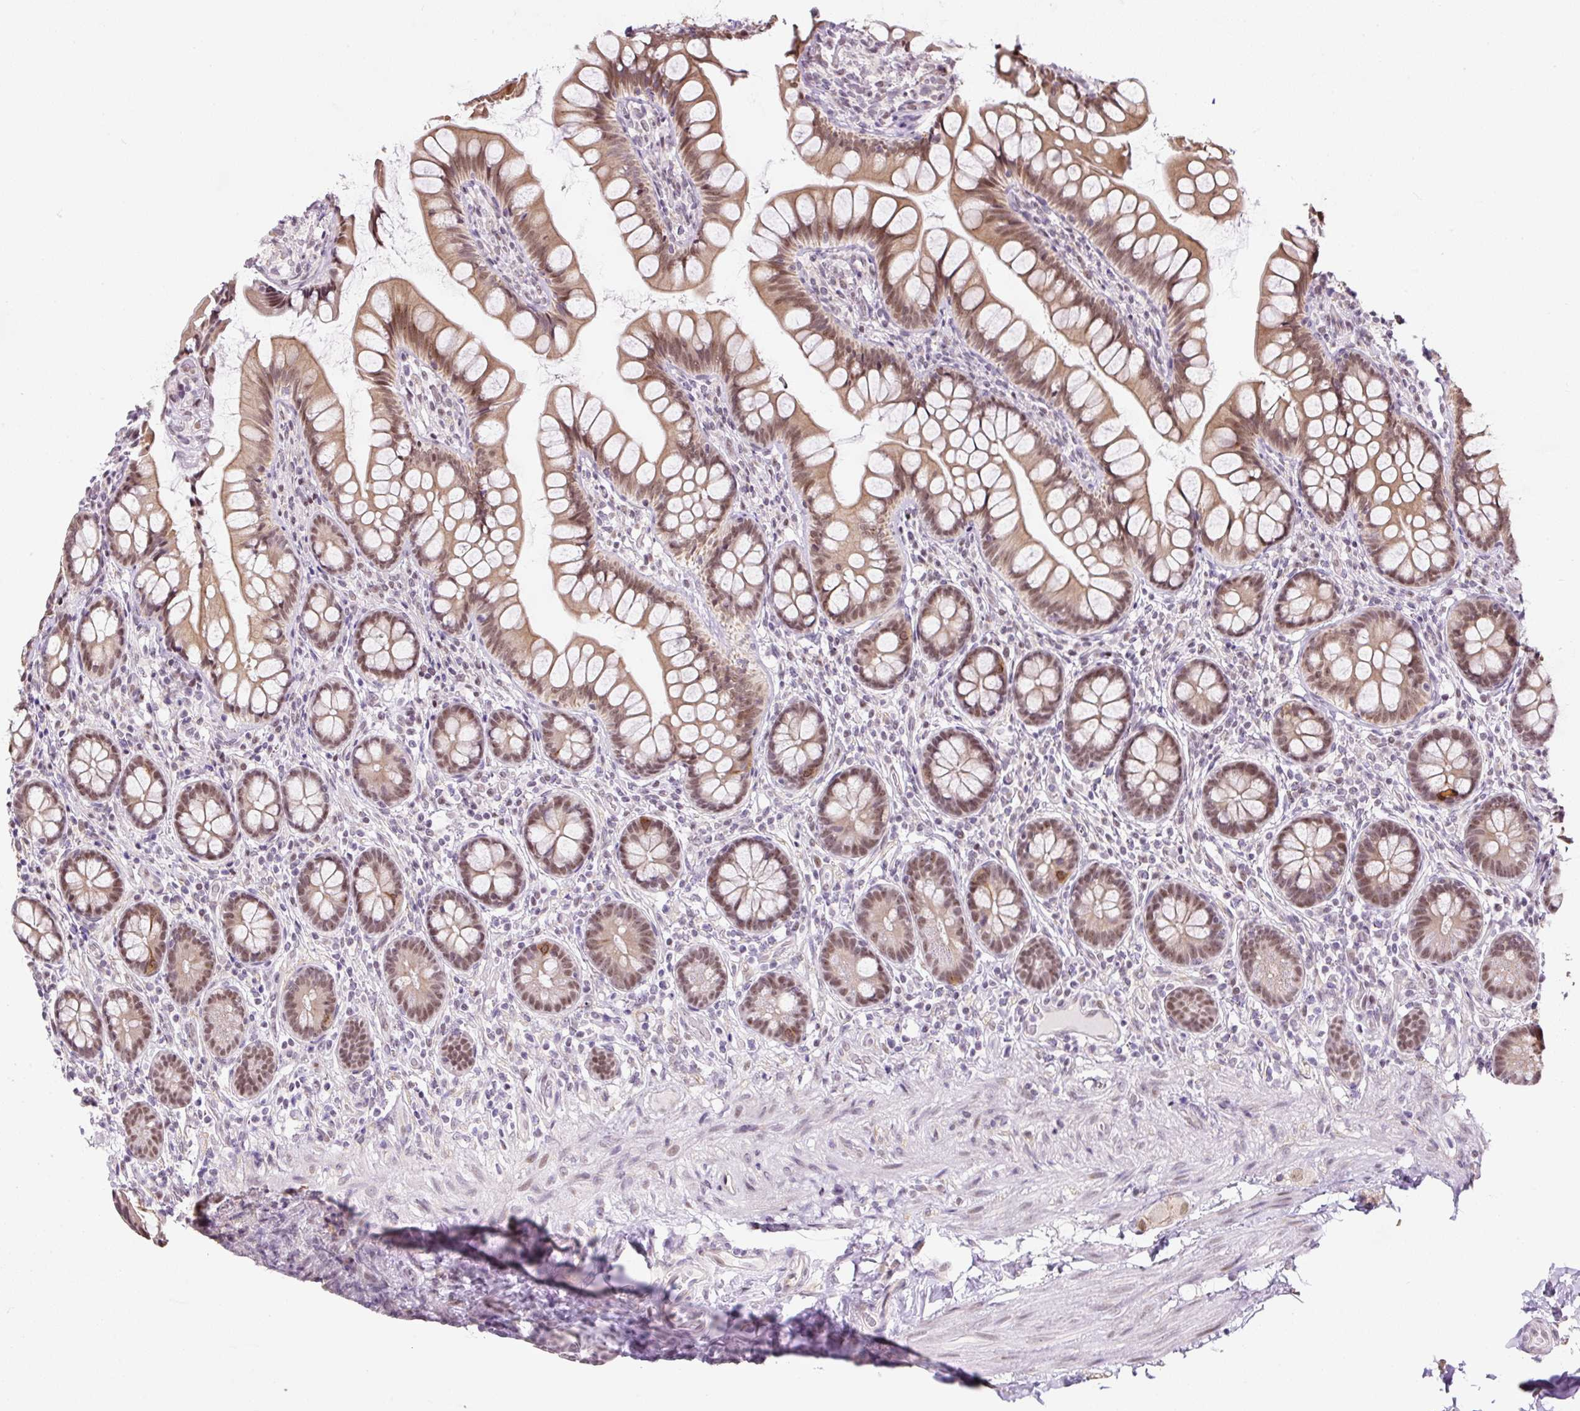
{"staining": {"intensity": "moderate", "quantity": ">75%", "location": "cytoplasmic/membranous,nuclear"}, "tissue": "small intestine", "cell_type": "Glandular cells", "image_type": "normal", "snomed": [{"axis": "morphology", "description": "Normal tissue, NOS"}, {"axis": "topography", "description": "Small intestine"}], "caption": "Small intestine stained with a brown dye demonstrates moderate cytoplasmic/membranous,nuclear positive positivity in approximately >75% of glandular cells.", "gene": "TAF1A", "patient": {"sex": "male", "age": 70}}